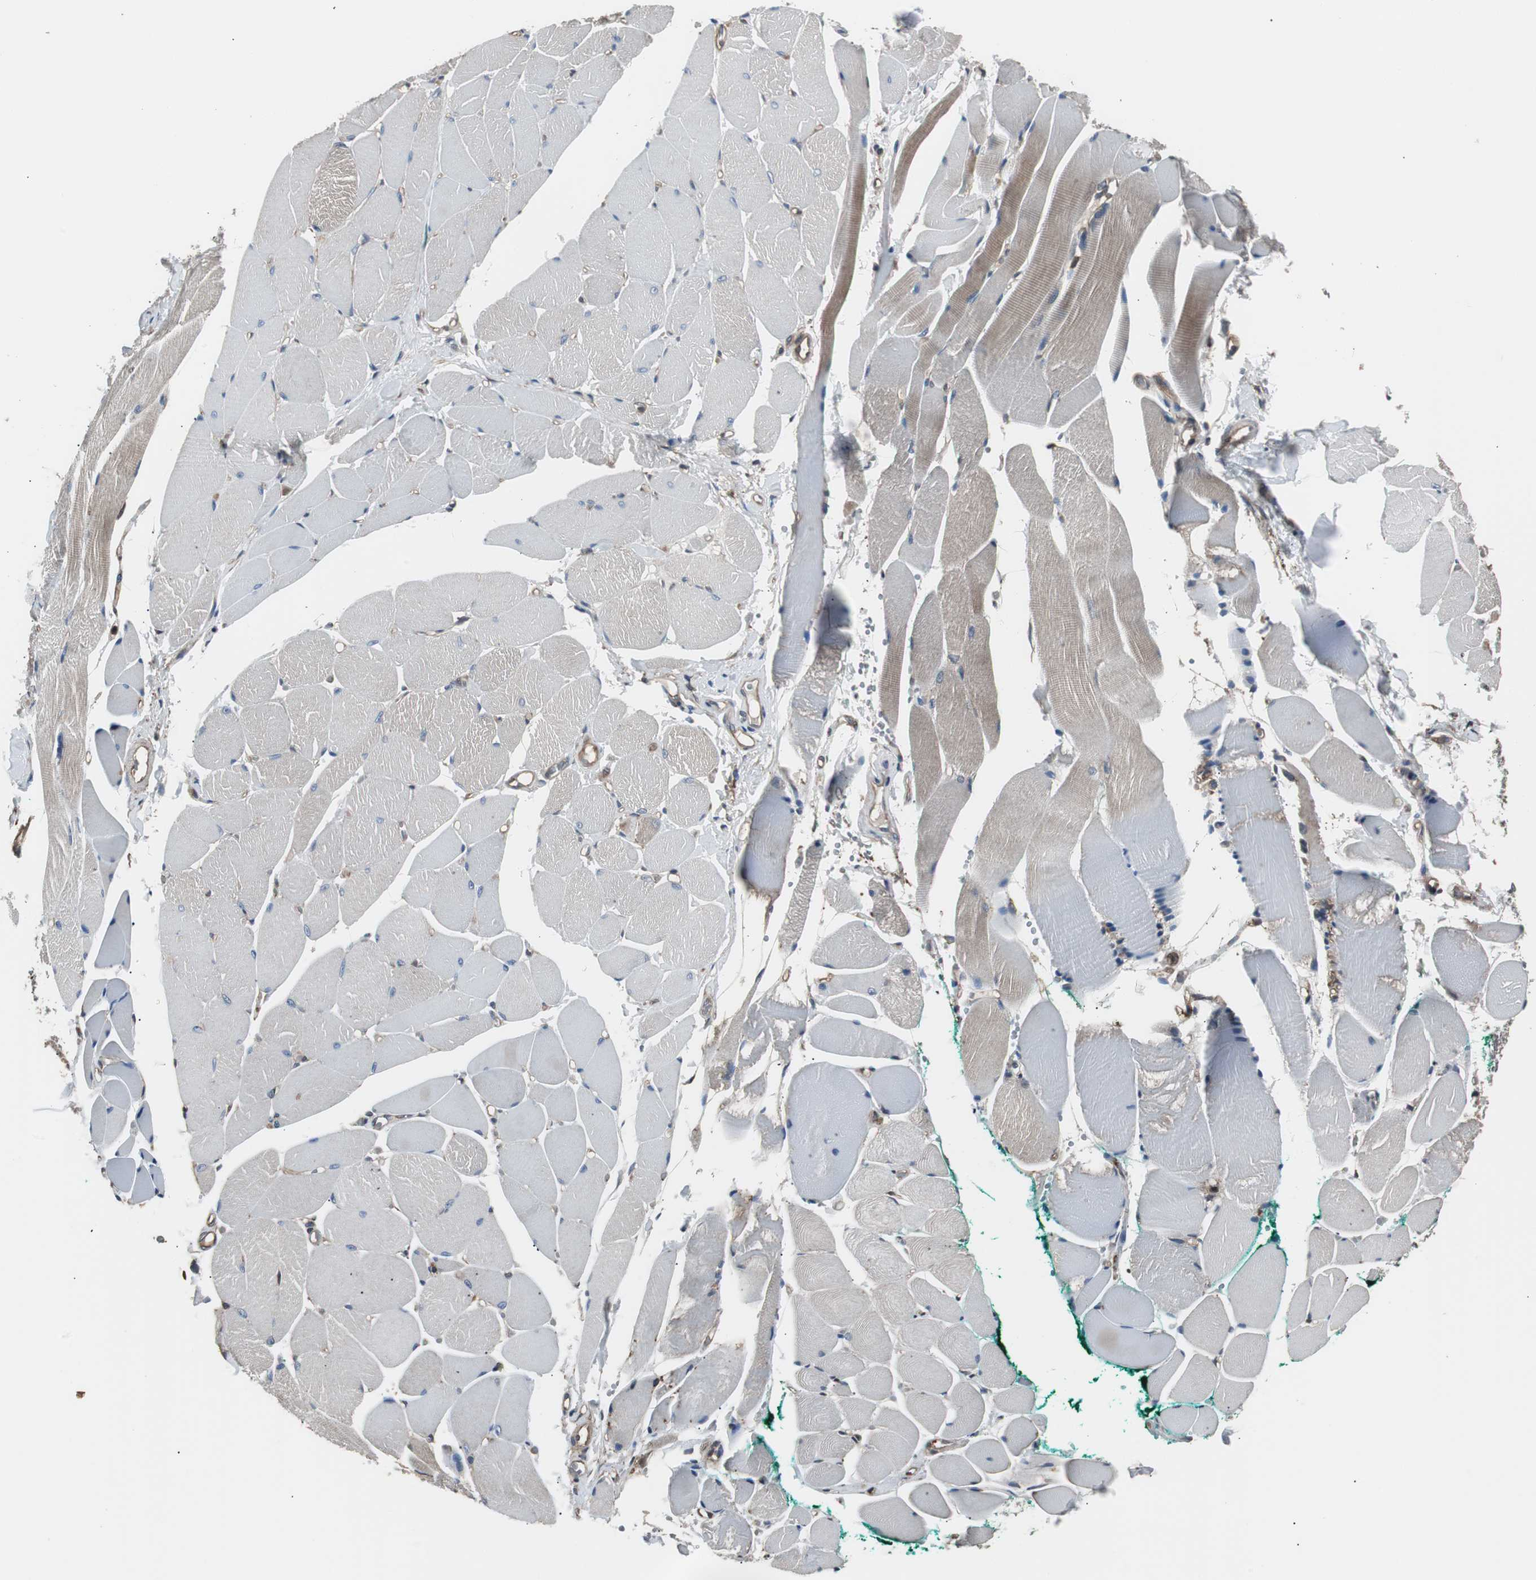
{"staining": {"intensity": "weak", "quantity": "<25%", "location": "cytoplasmic/membranous"}, "tissue": "skeletal muscle", "cell_type": "Myocytes", "image_type": "normal", "snomed": [{"axis": "morphology", "description": "Normal tissue, NOS"}, {"axis": "topography", "description": "Skeletal muscle"}, {"axis": "topography", "description": "Peripheral nerve tissue"}], "caption": "DAB immunohistochemical staining of unremarkable human skeletal muscle displays no significant staining in myocytes. (Stains: DAB (3,3'-diaminobenzidine) immunohistochemistry (IHC) with hematoxylin counter stain, Microscopy: brightfield microscopy at high magnification).", "gene": "CAPNS1", "patient": {"sex": "female", "age": 84}}